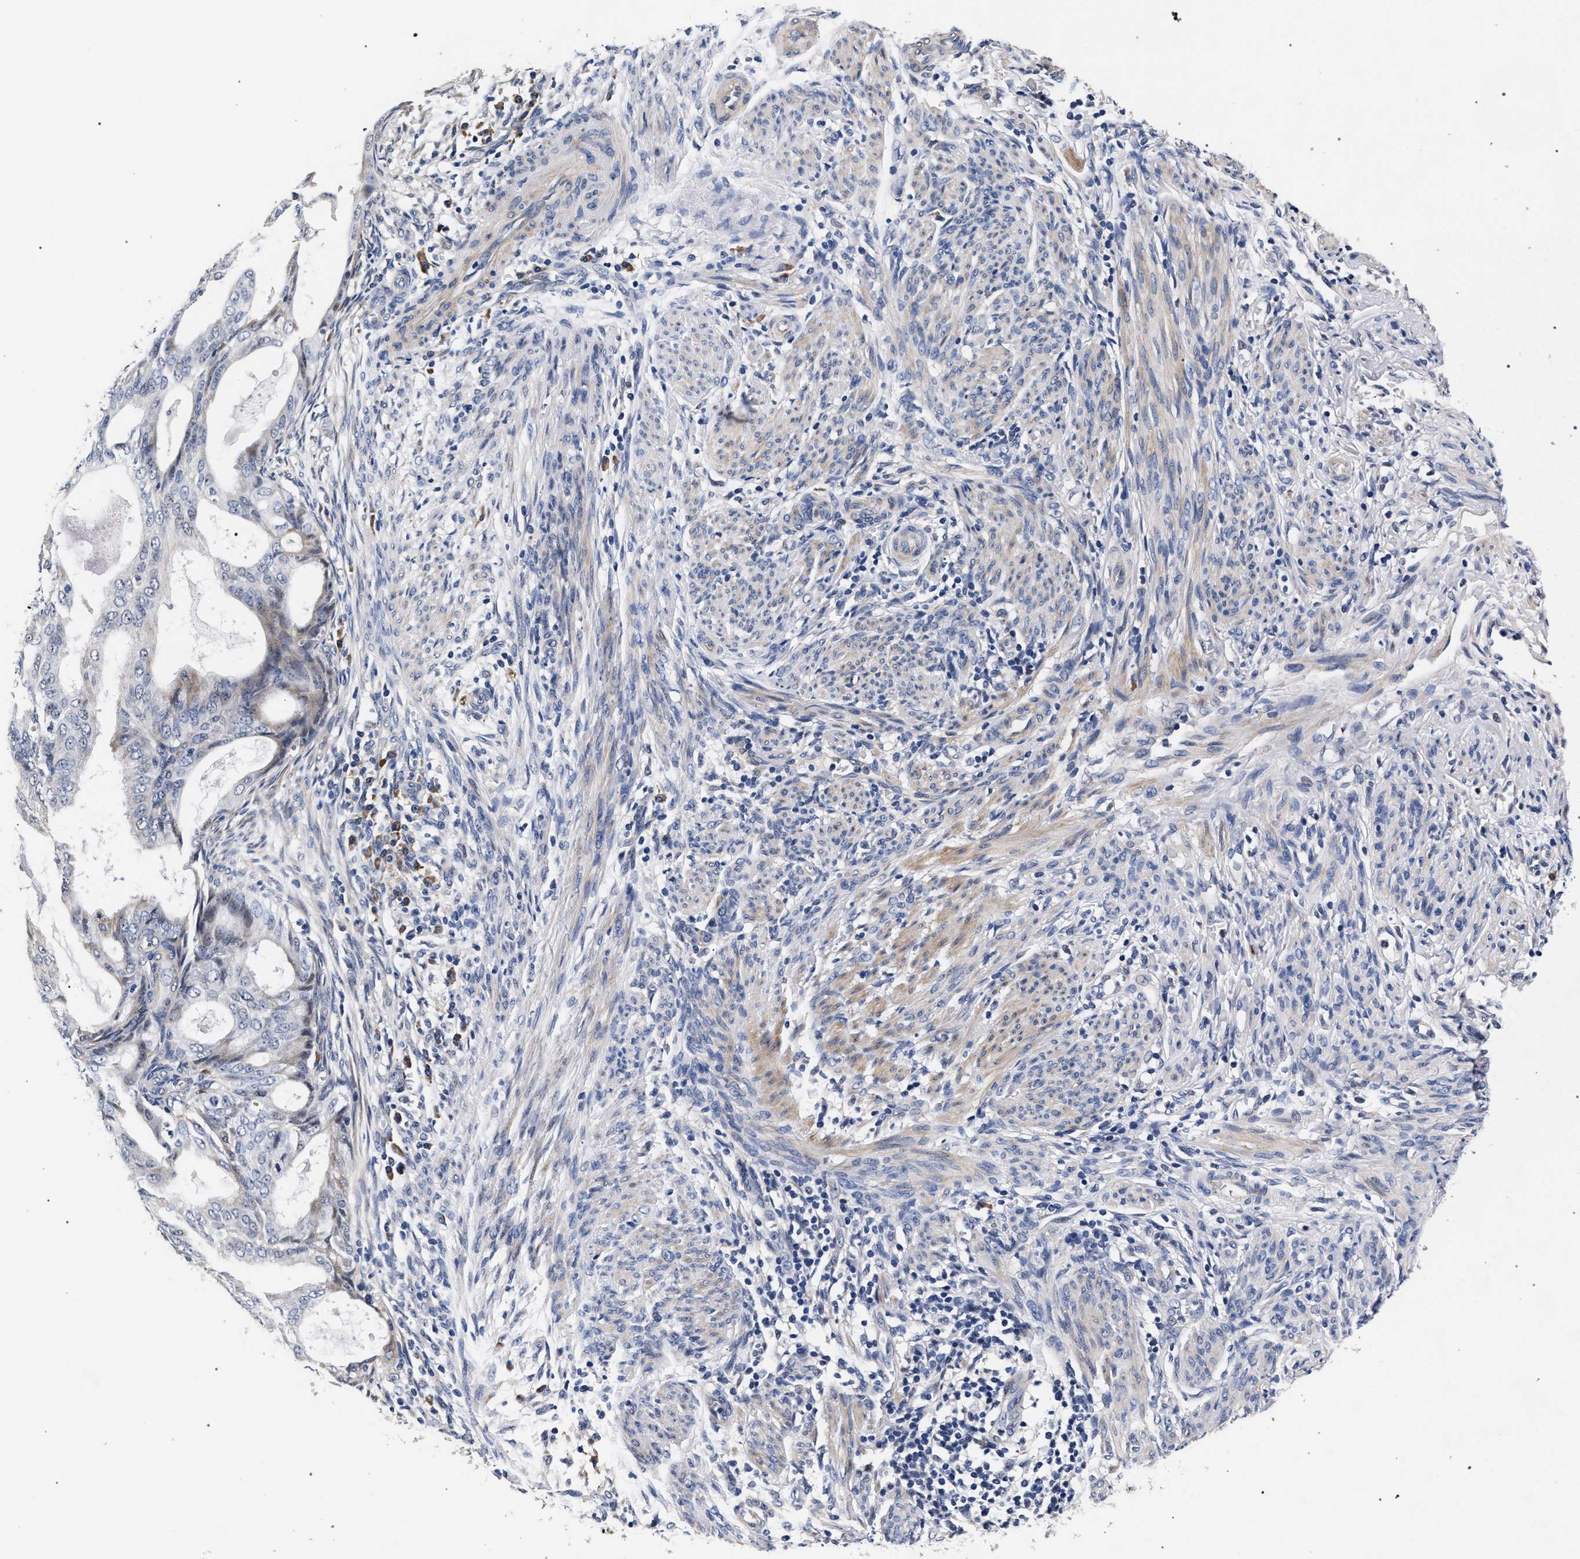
{"staining": {"intensity": "negative", "quantity": "none", "location": "none"}, "tissue": "endometrial cancer", "cell_type": "Tumor cells", "image_type": "cancer", "snomed": [{"axis": "morphology", "description": "Adenocarcinoma, NOS"}, {"axis": "topography", "description": "Endometrium"}], "caption": "Endometrial cancer (adenocarcinoma) stained for a protein using immunohistochemistry reveals no positivity tumor cells.", "gene": "CFAP95", "patient": {"sex": "female", "age": 58}}